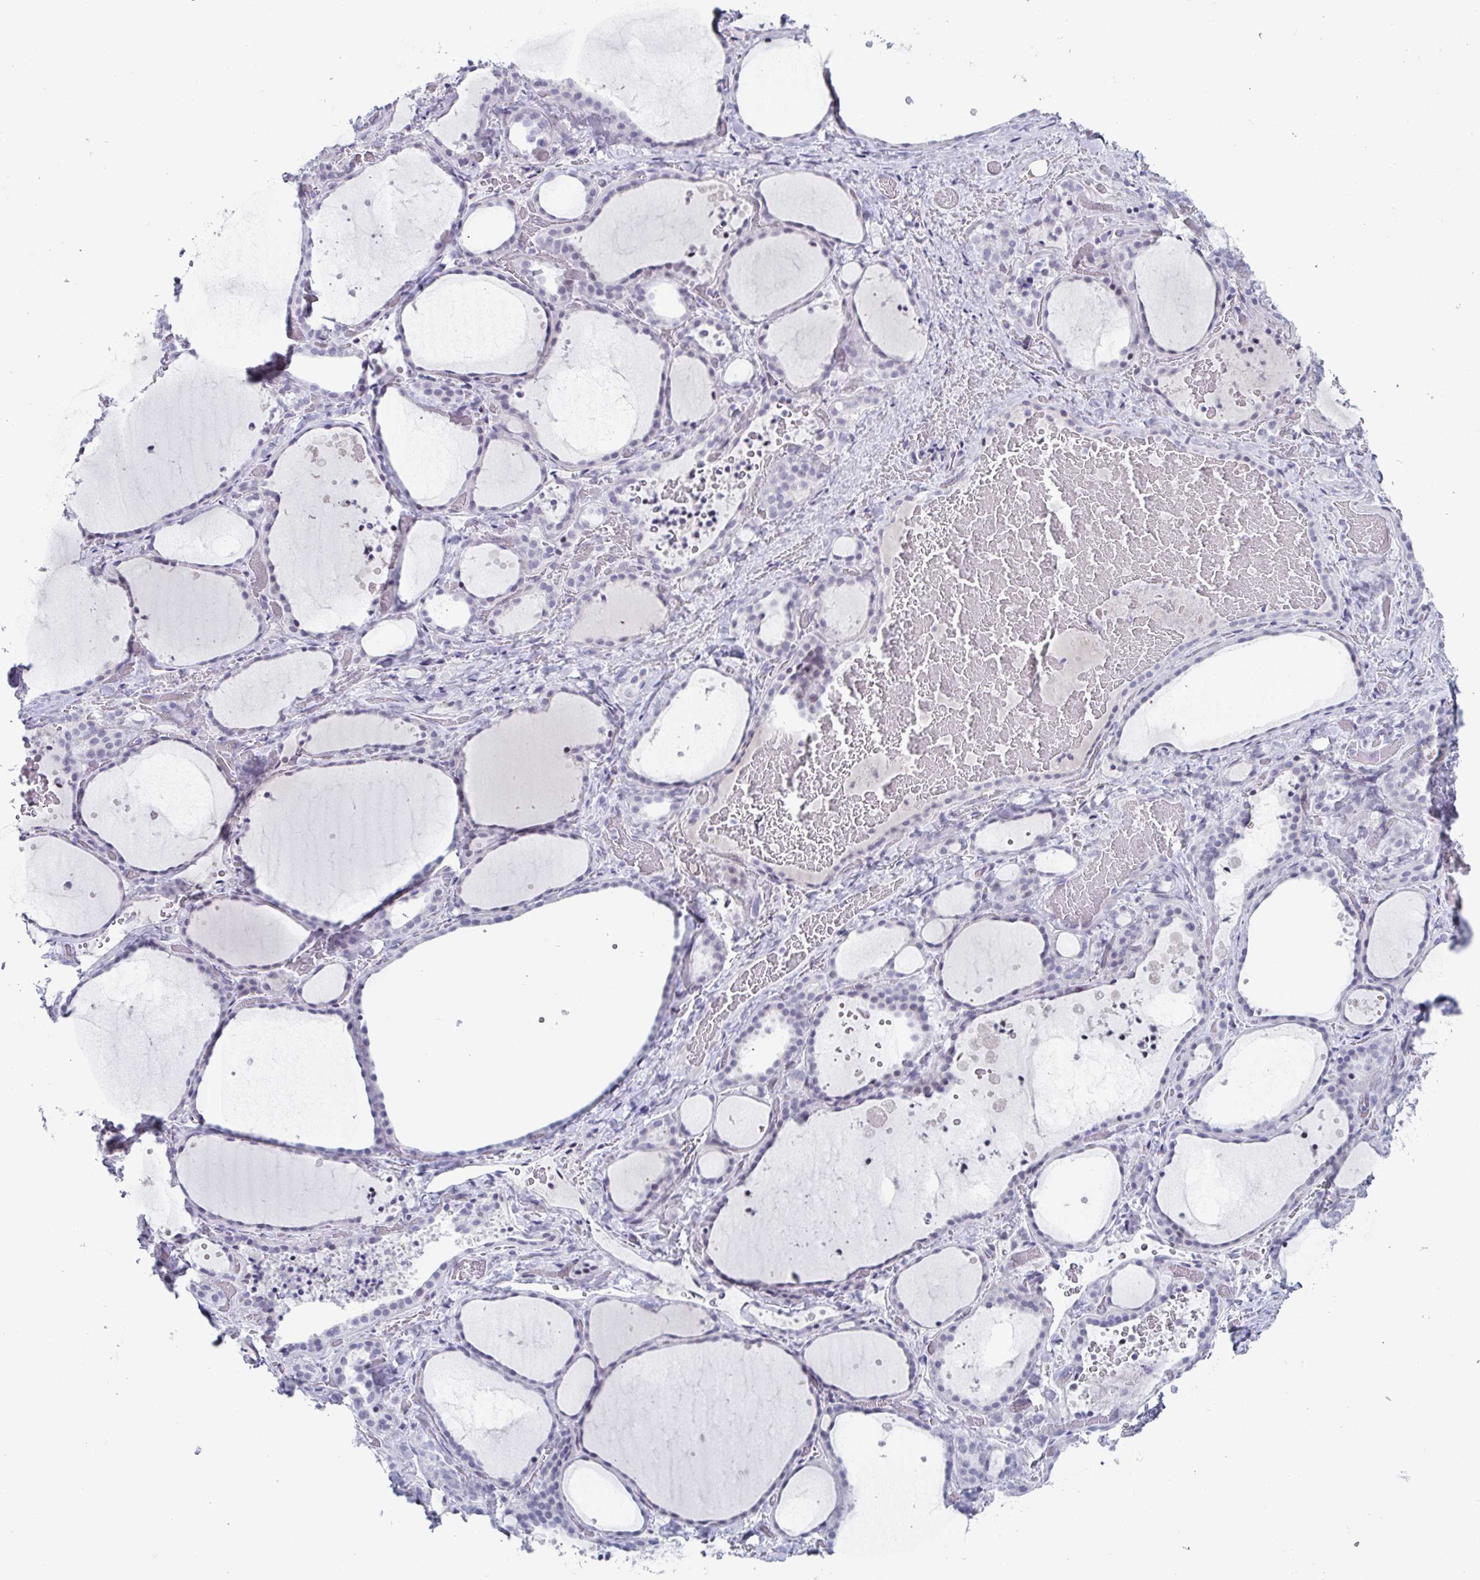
{"staining": {"intensity": "negative", "quantity": "none", "location": "none"}, "tissue": "thyroid gland", "cell_type": "Glandular cells", "image_type": "normal", "snomed": [{"axis": "morphology", "description": "Normal tissue, NOS"}, {"axis": "topography", "description": "Thyroid gland"}], "caption": "IHC of unremarkable thyroid gland reveals no expression in glandular cells. The staining was performed using DAB (3,3'-diaminobenzidine) to visualize the protein expression in brown, while the nuclei were stained in blue with hematoxylin (Magnification: 20x).", "gene": "VSIG10L", "patient": {"sex": "female", "age": 36}}